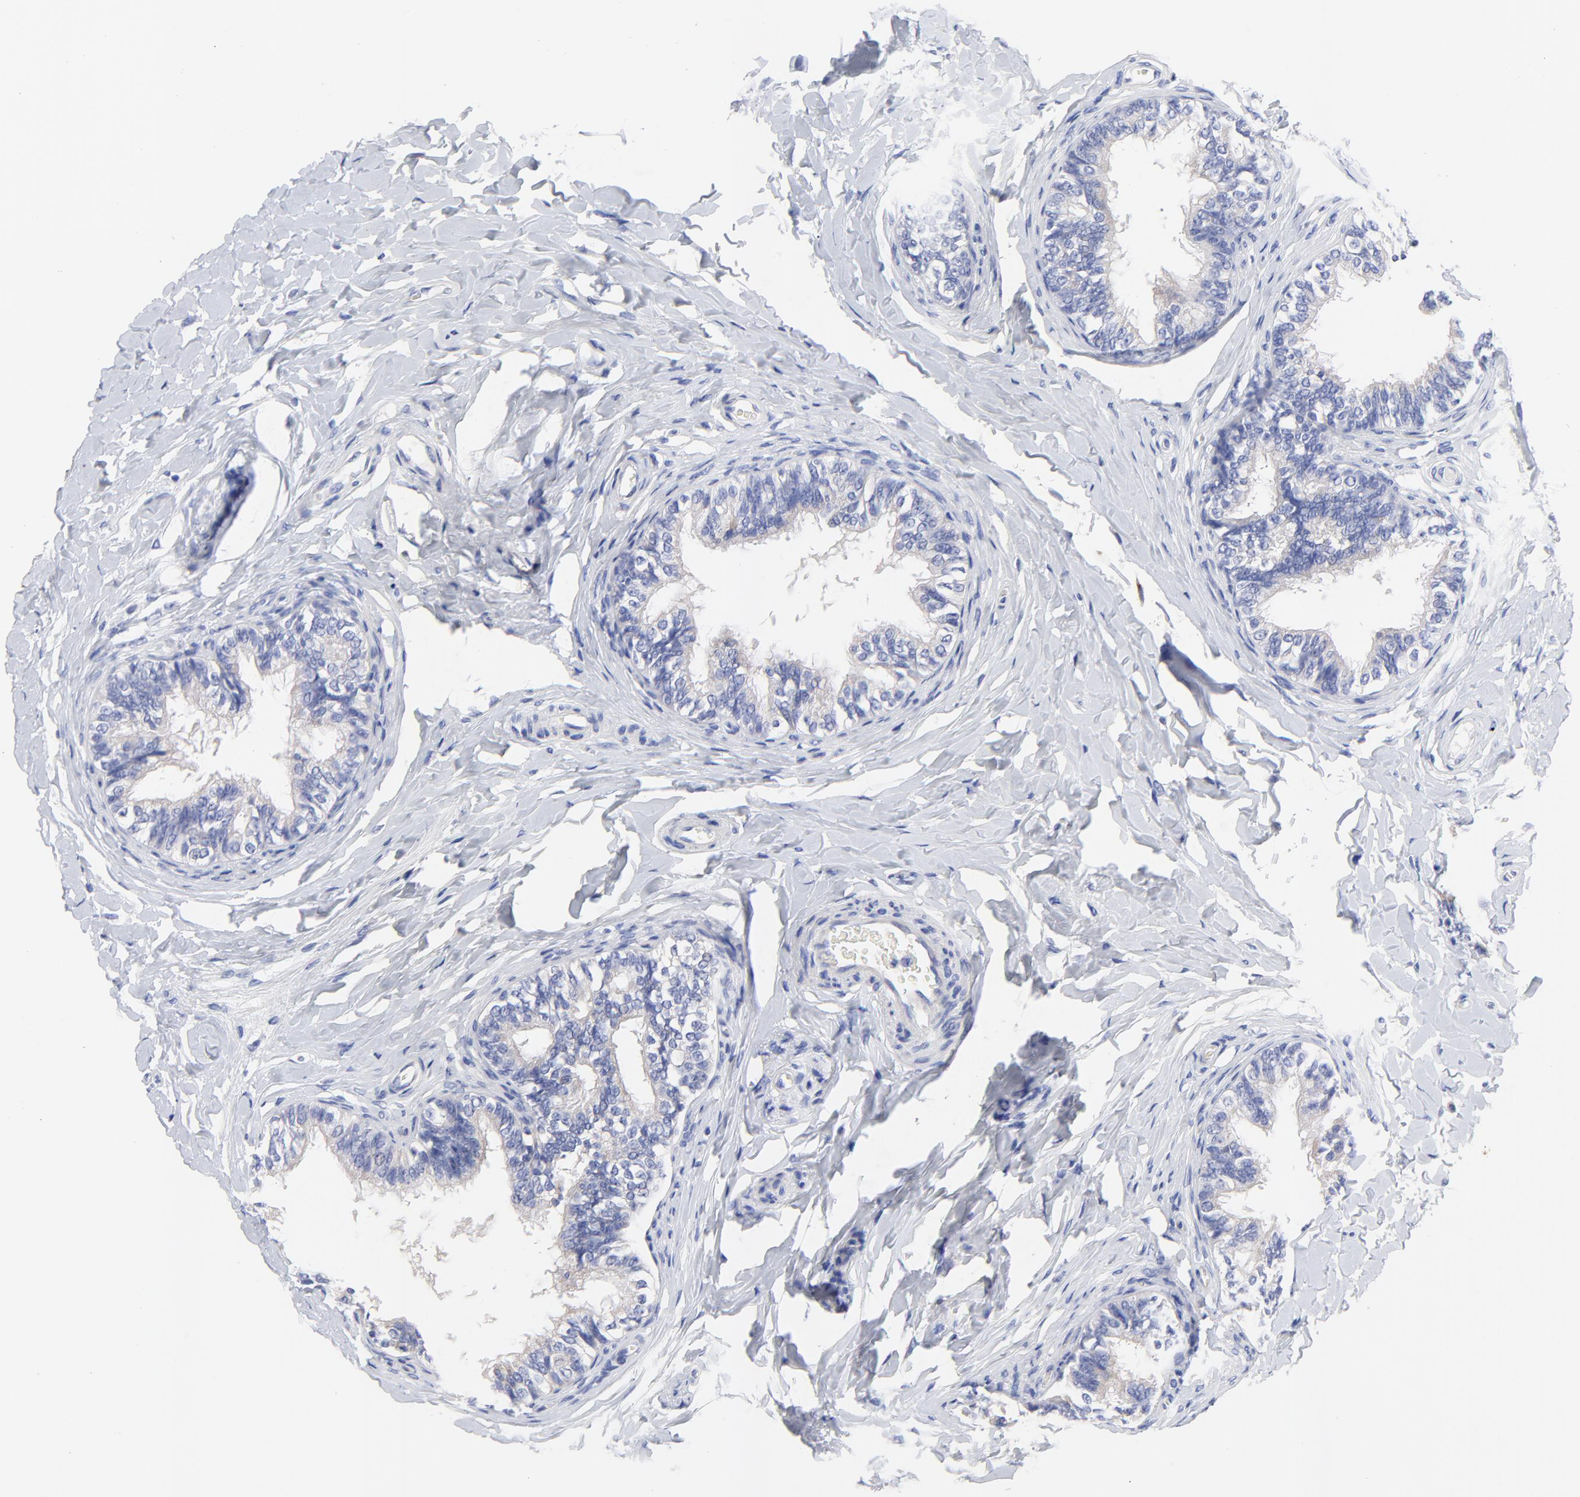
{"staining": {"intensity": "weak", "quantity": "<25%", "location": "cytoplasmic/membranous"}, "tissue": "epididymis", "cell_type": "Glandular cells", "image_type": "normal", "snomed": [{"axis": "morphology", "description": "Normal tissue, NOS"}, {"axis": "topography", "description": "Epididymis"}], "caption": "Unremarkable epididymis was stained to show a protein in brown. There is no significant positivity in glandular cells.", "gene": "FBXO10", "patient": {"sex": "male", "age": 26}}